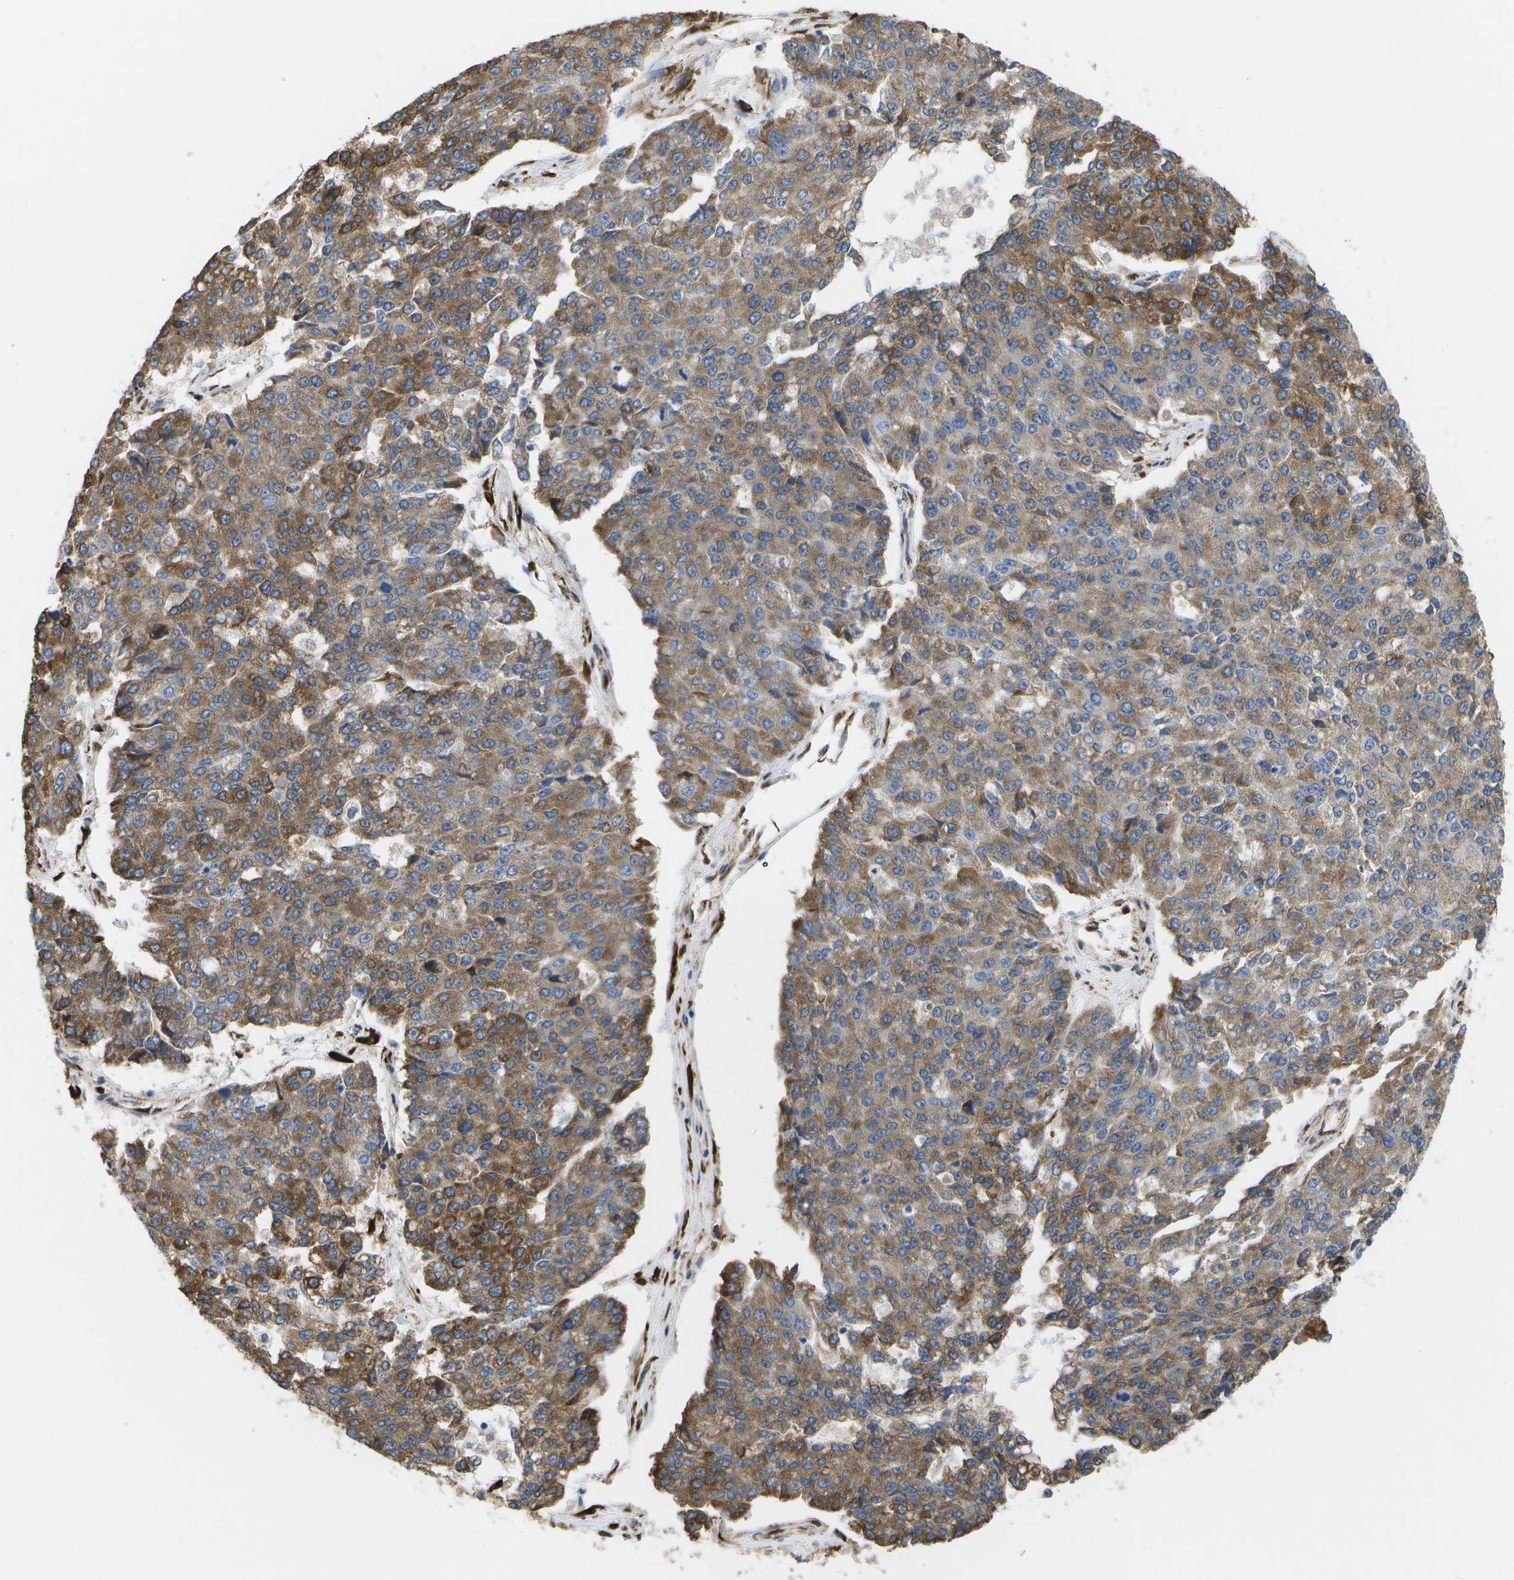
{"staining": {"intensity": "moderate", "quantity": ">75%", "location": "cytoplasmic/membranous"}, "tissue": "pancreatic cancer", "cell_type": "Tumor cells", "image_type": "cancer", "snomed": [{"axis": "morphology", "description": "Adenocarcinoma, NOS"}, {"axis": "topography", "description": "Pancreas"}], "caption": "Protein staining of adenocarcinoma (pancreatic) tissue demonstrates moderate cytoplasmic/membranous staining in about >75% of tumor cells.", "gene": "ZDHHC17", "patient": {"sex": "male", "age": 50}}